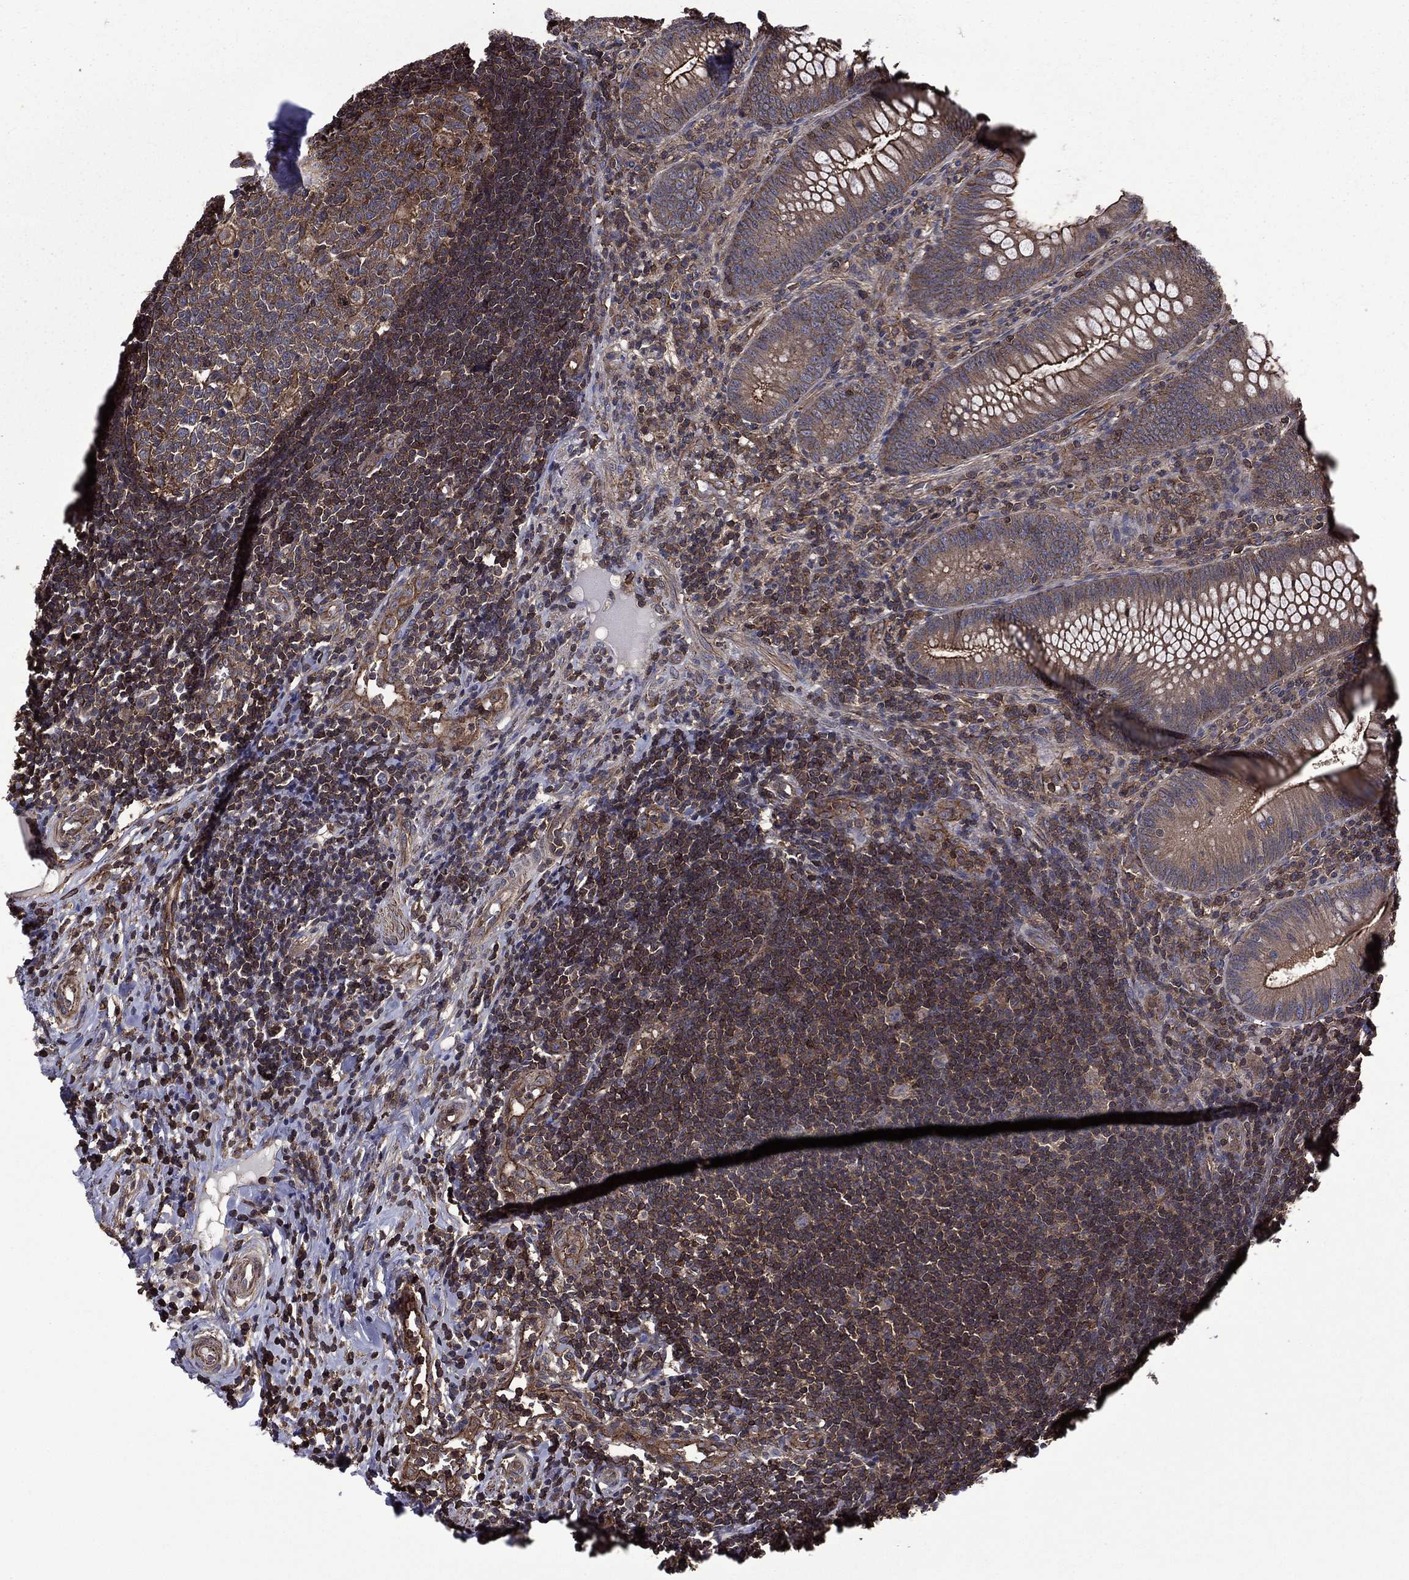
{"staining": {"intensity": "moderate", "quantity": "25%-75%", "location": "cytoplasmic/membranous"}, "tissue": "appendix", "cell_type": "Glandular cells", "image_type": "normal", "snomed": [{"axis": "morphology", "description": "Normal tissue, NOS"}, {"axis": "morphology", "description": "Inflammation, NOS"}, {"axis": "topography", "description": "Appendix"}], "caption": "Approximately 25%-75% of glandular cells in normal appendix demonstrate moderate cytoplasmic/membranous protein staining as visualized by brown immunohistochemical staining.", "gene": "PLPP3", "patient": {"sex": "male", "age": 16}}